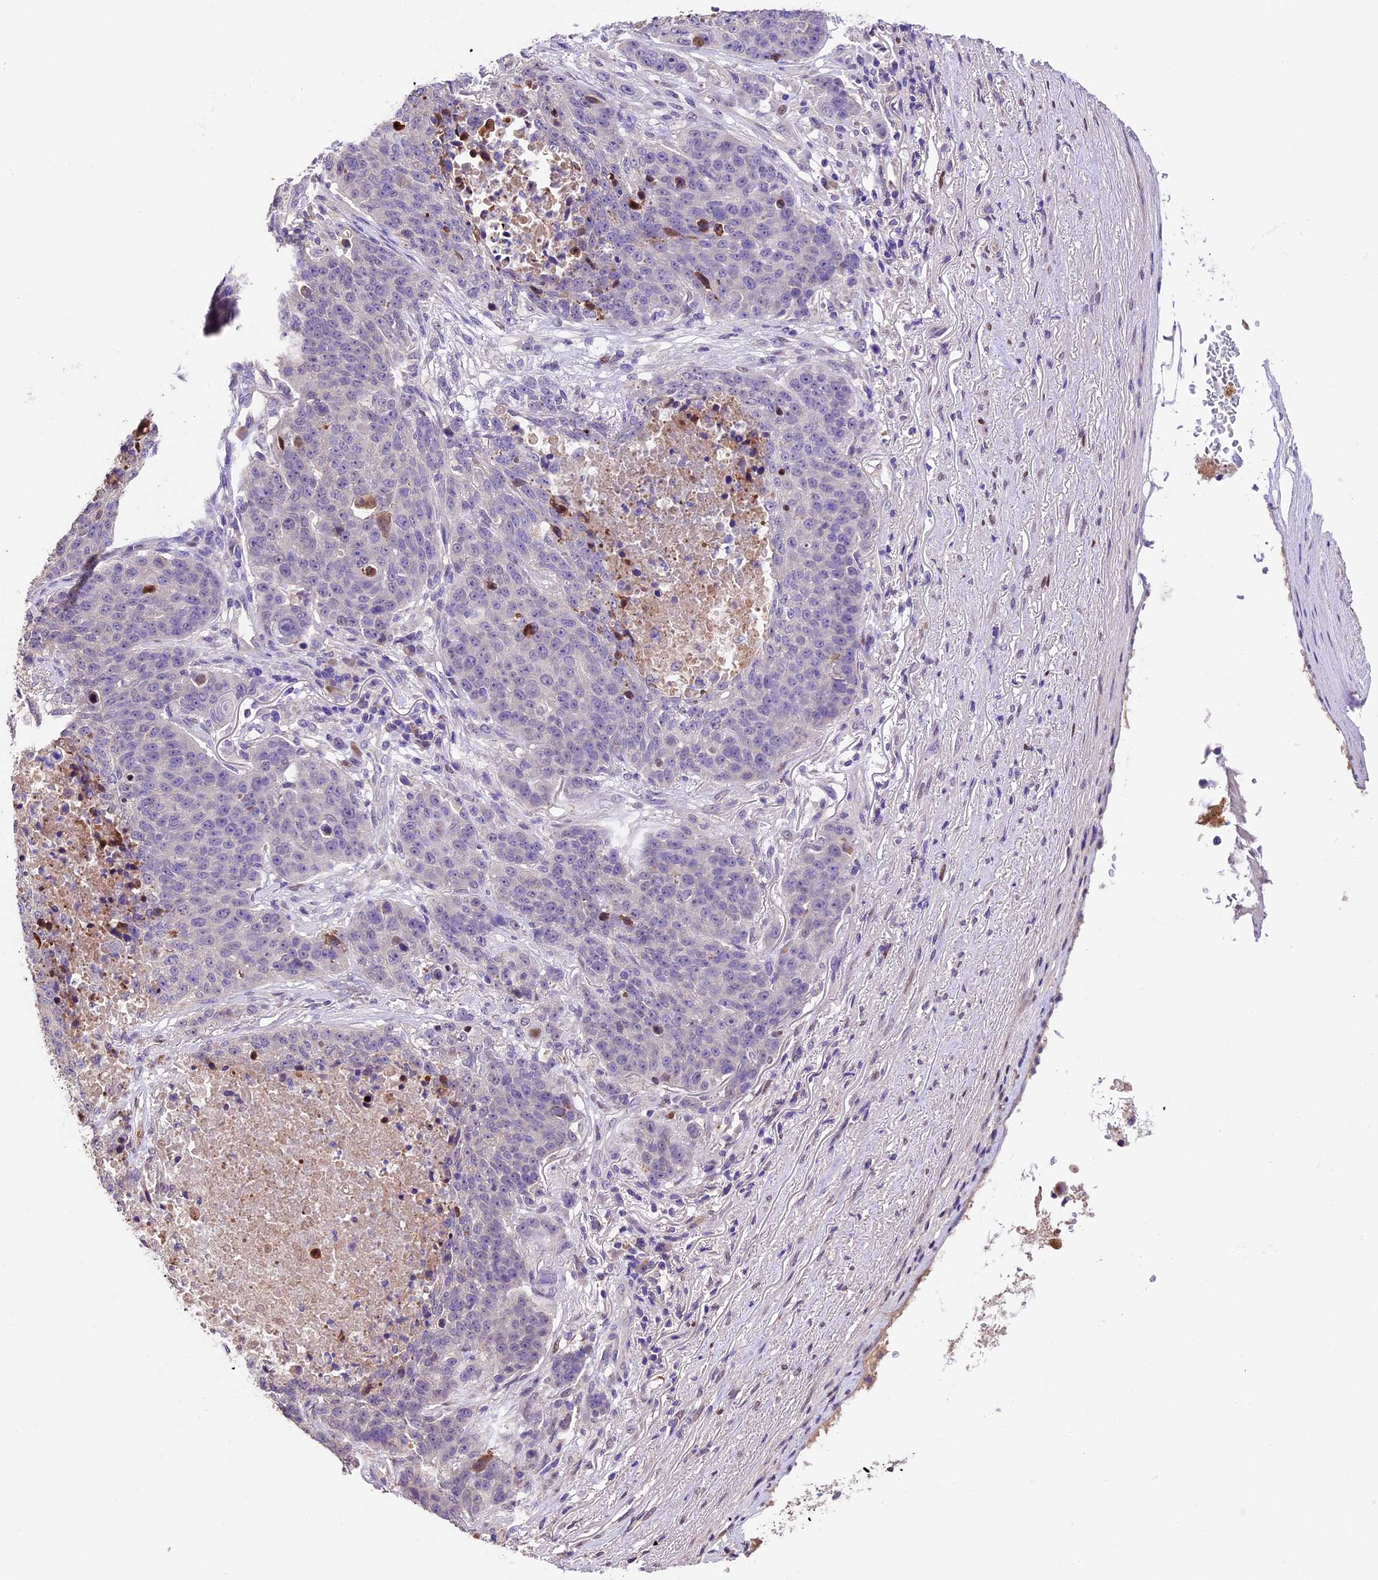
{"staining": {"intensity": "moderate", "quantity": "<25%", "location": "cytoplasmic/membranous,nuclear"}, "tissue": "lung cancer", "cell_type": "Tumor cells", "image_type": "cancer", "snomed": [{"axis": "morphology", "description": "Normal tissue, NOS"}, {"axis": "morphology", "description": "Squamous cell carcinoma, NOS"}, {"axis": "topography", "description": "Lymph node"}, {"axis": "topography", "description": "Lung"}], "caption": "Lung squamous cell carcinoma was stained to show a protein in brown. There is low levels of moderate cytoplasmic/membranous and nuclear expression in about <25% of tumor cells.", "gene": "SBNO2", "patient": {"sex": "male", "age": 66}}